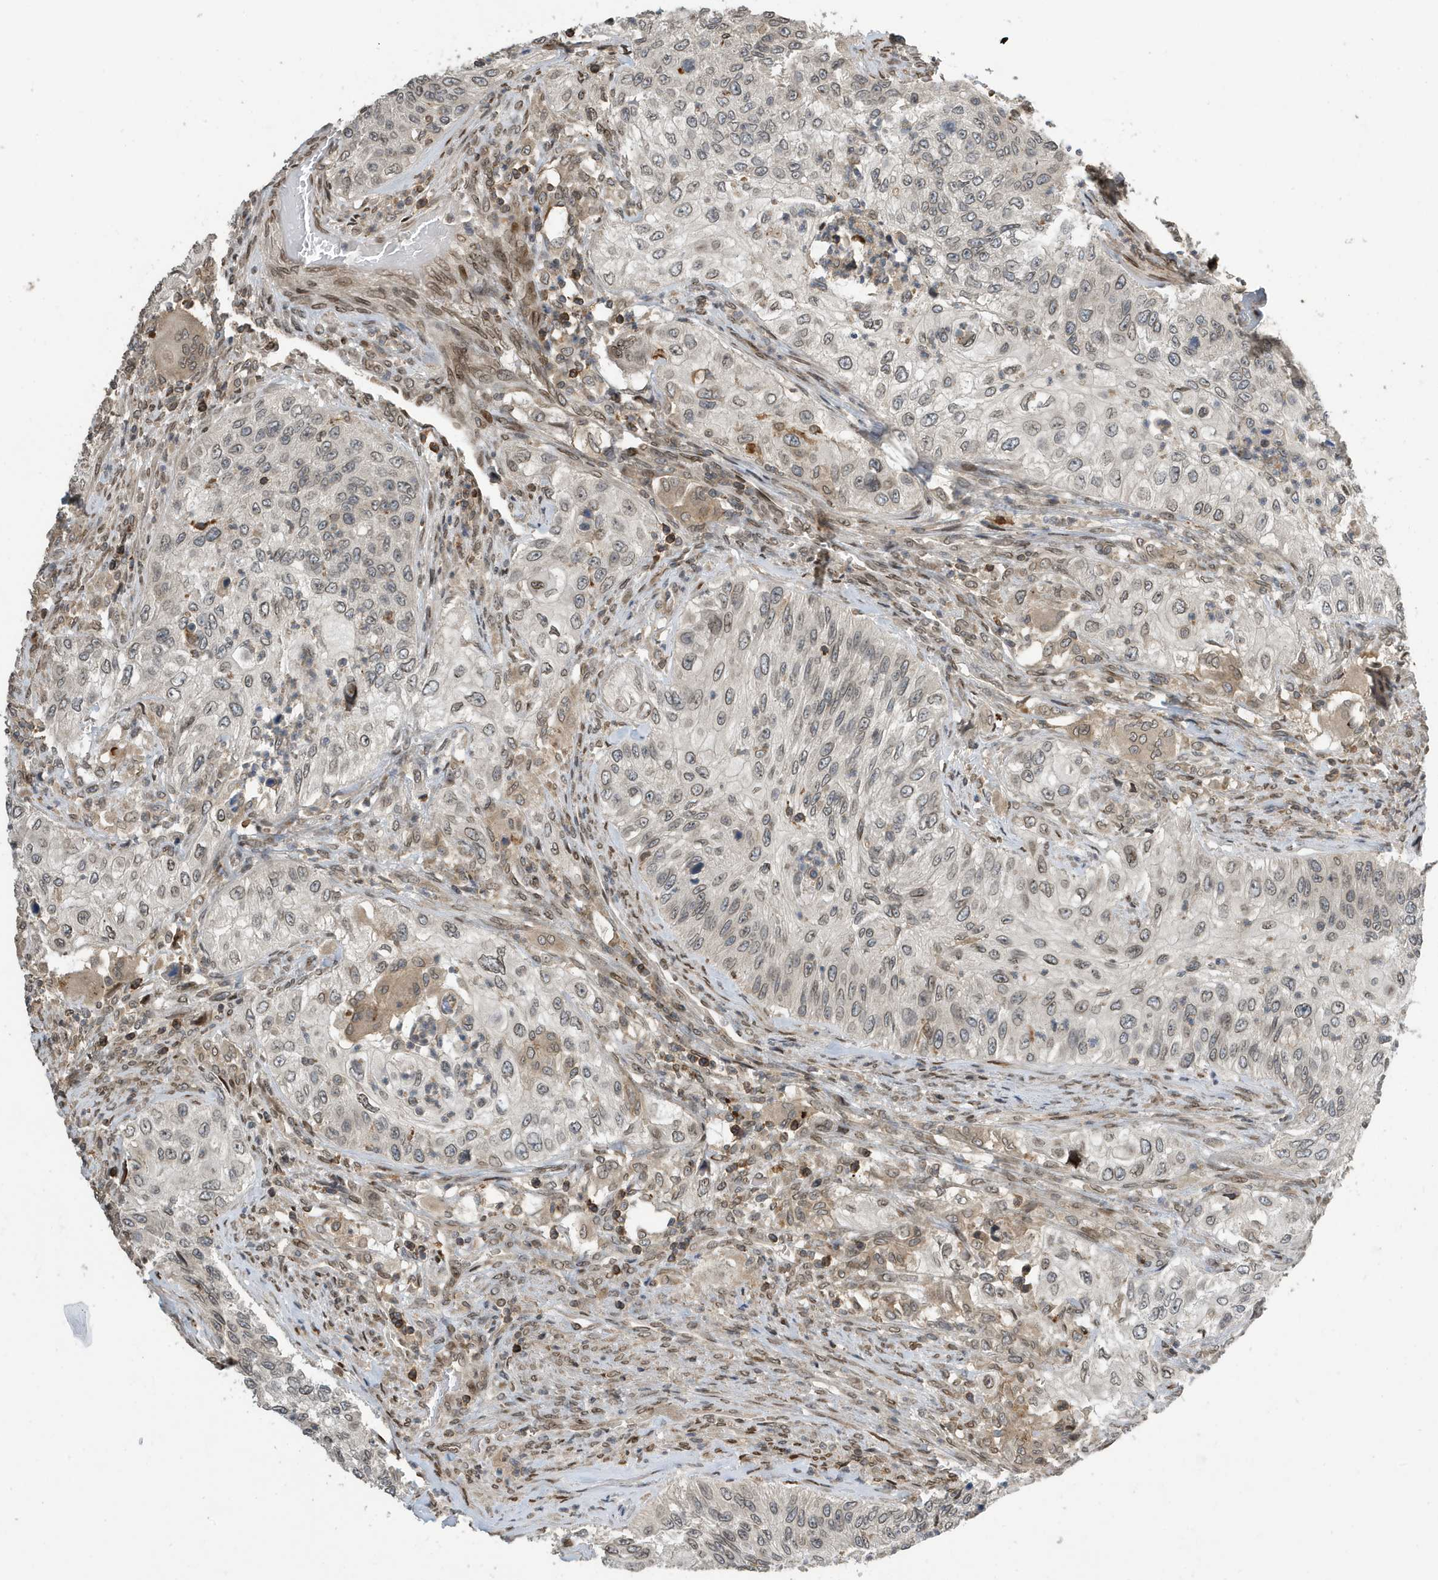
{"staining": {"intensity": "weak", "quantity": "25%-75%", "location": "cytoplasmic/membranous,nuclear"}, "tissue": "urothelial cancer", "cell_type": "Tumor cells", "image_type": "cancer", "snomed": [{"axis": "morphology", "description": "Urothelial carcinoma, High grade"}, {"axis": "topography", "description": "Urinary bladder"}], "caption": "Brown immunohistochemical staining in human urothelial cancer demonstrates weak cytoplasmic/membranous and nuclear staining in approximately 25%-75% of tumor cells.", "gene": "DUSP18", "patient": {"sex": "female", "age": 60}}